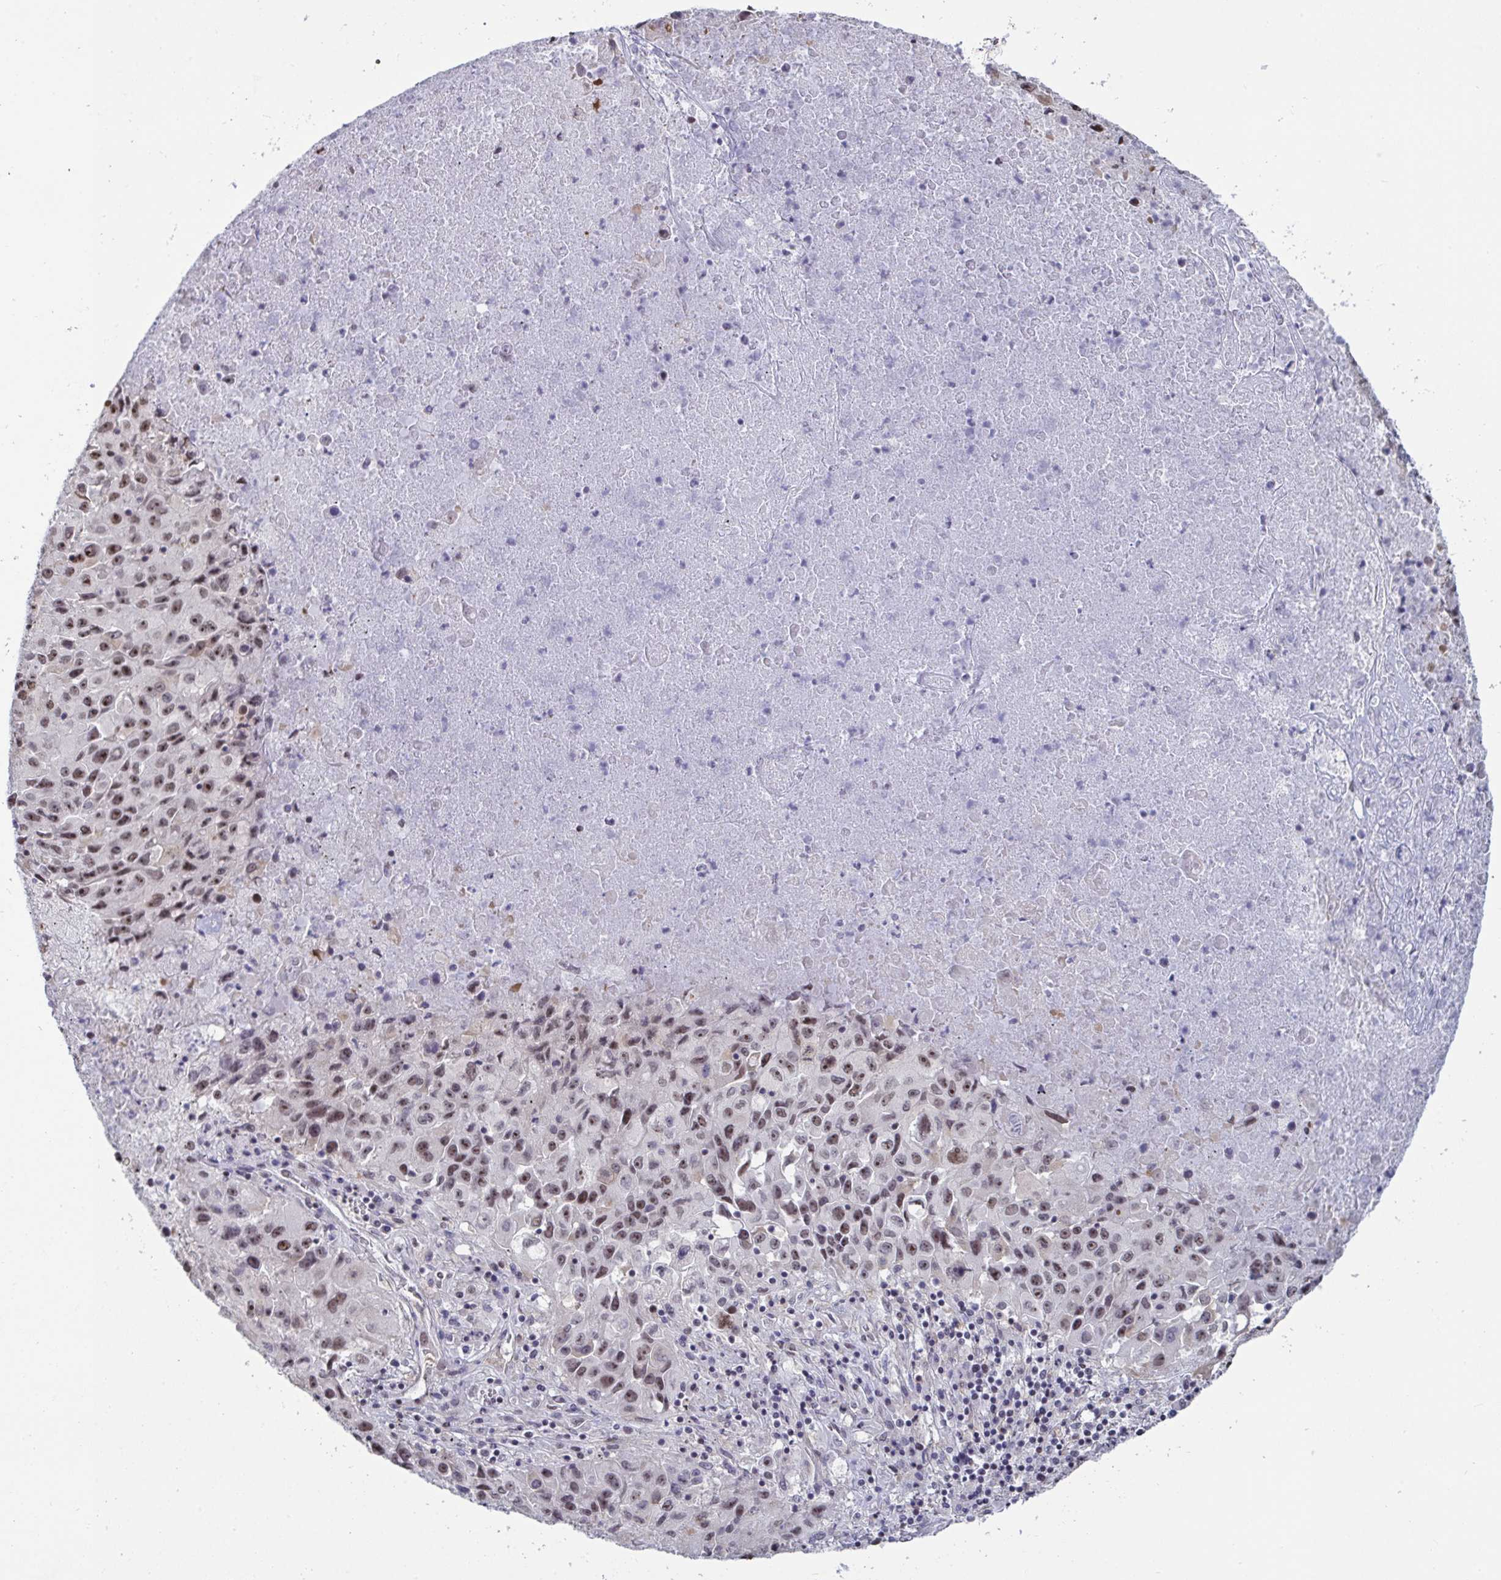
{"staining": {"intensity": "moderate", "quantity": ">75%", "location": "nuclear"}, "tissue": "lung cancer", "cell_type": "Tumor cells", "image_type": "cancer", "snomed": [{"axis": "morphology", "description": "Squamous cell carcinoma, NOS"}, {"axis": "topography", "description": "Lung"}], "caption": "This is a photomicrograph of immunohistochemistry staining of lung squamous cell carcinoma, which shows moderate positivity in the nuclear of tumor cells.", "gene": "SUPT16H", "patient": {"sex": "male", "age": 63}}